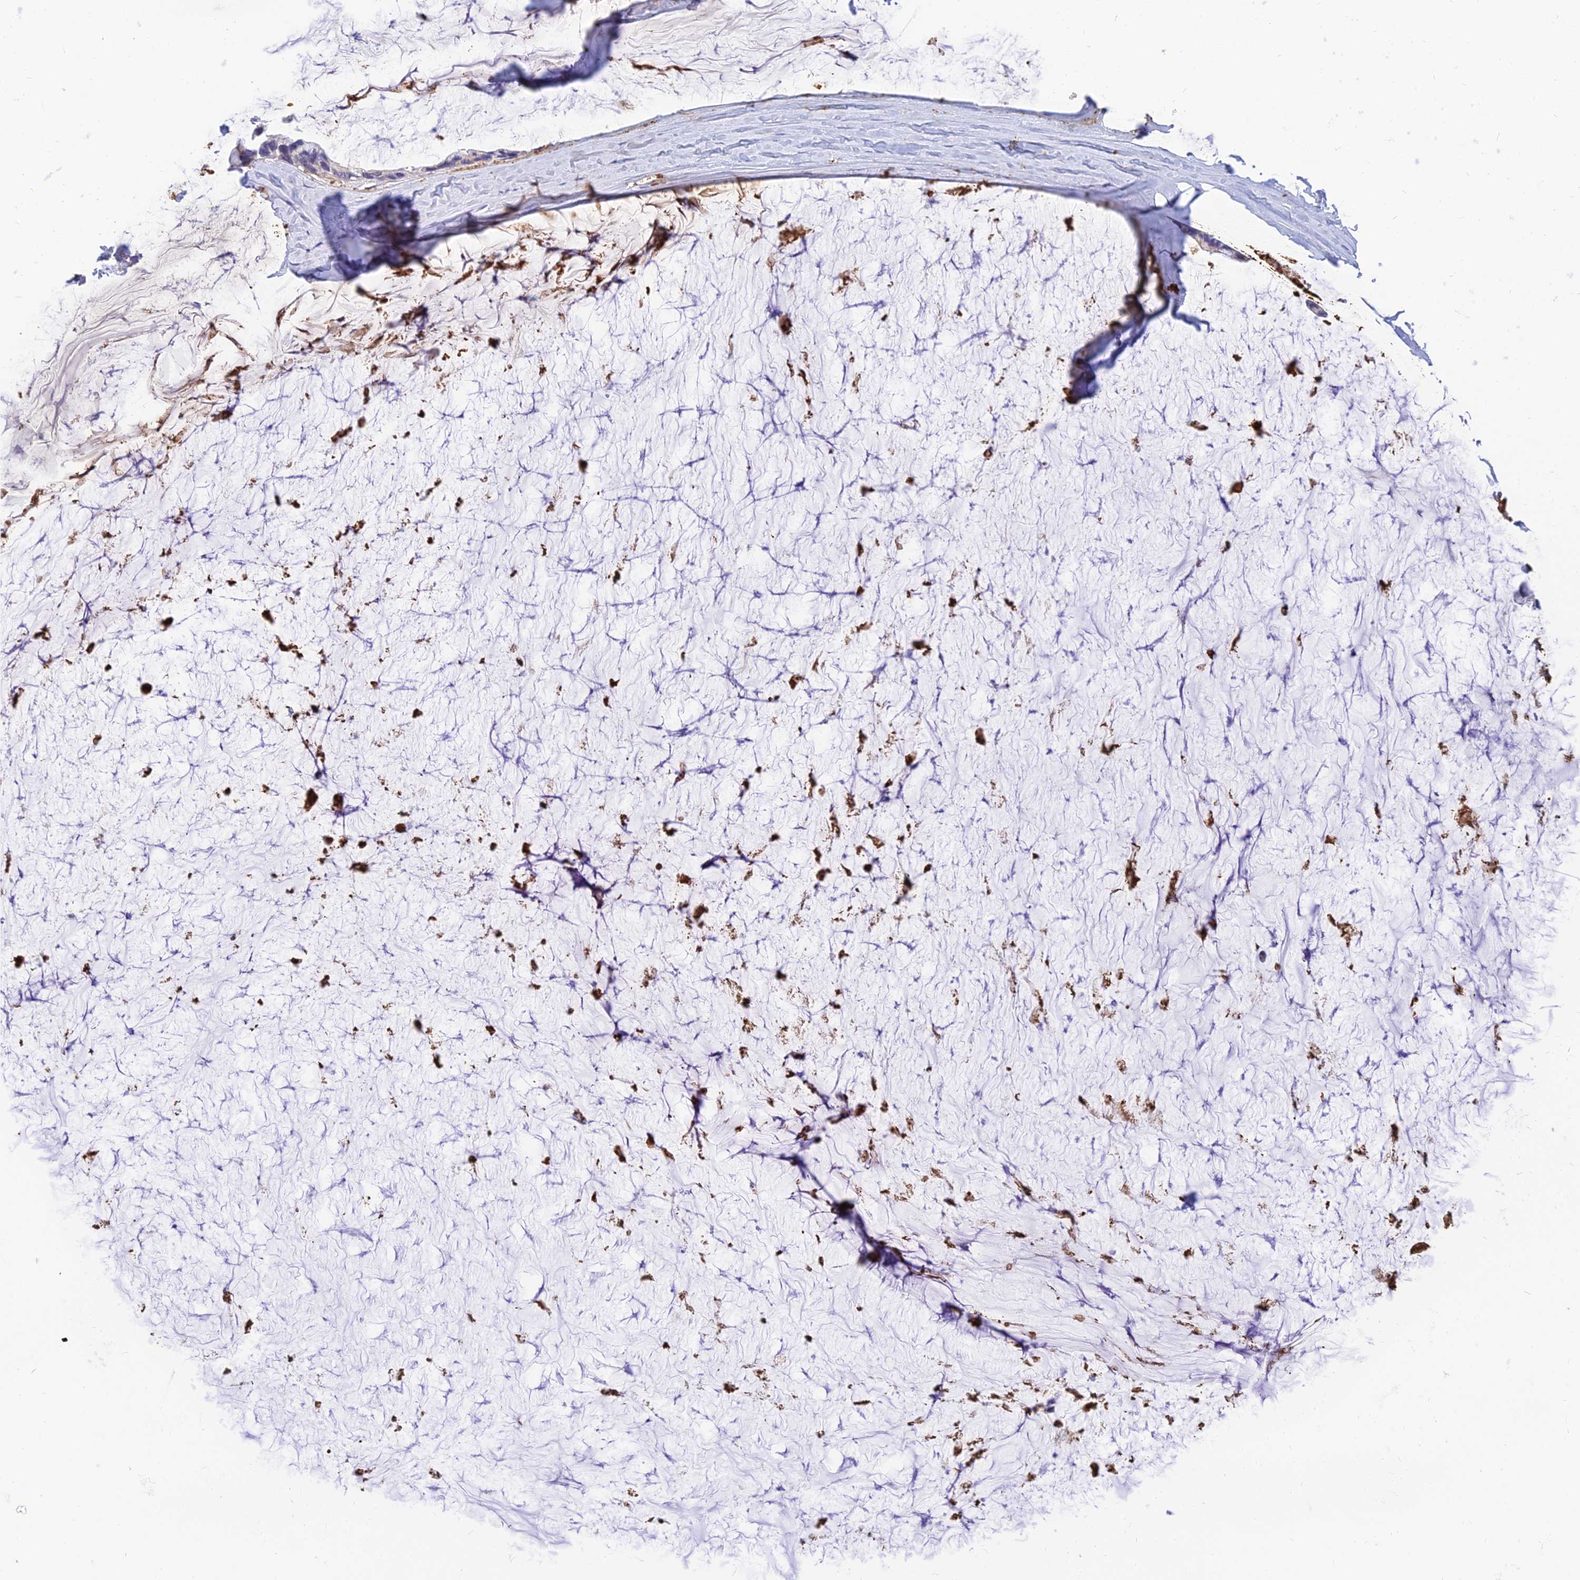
{"staining": {"intensity": "negative", "quantity": "none", "location": "none"}, "tissue": "ovarian cancer", "cell_type": "Tumor cells", "image_type": "cancer", "snomed": [{"axis": "morphology", "description": "Cystadenocarcinoma, mucinous, NOS"}, {"axis": "topography", "description": "Ovary"}], "caption": "IHC image of human ovarian mucinous cystadenocarcinoma stained for a protein (brown), which displays no expression in tumor cells.", "gene": "ANKS4B", "patient": {"sex": "female", "age": 39}}